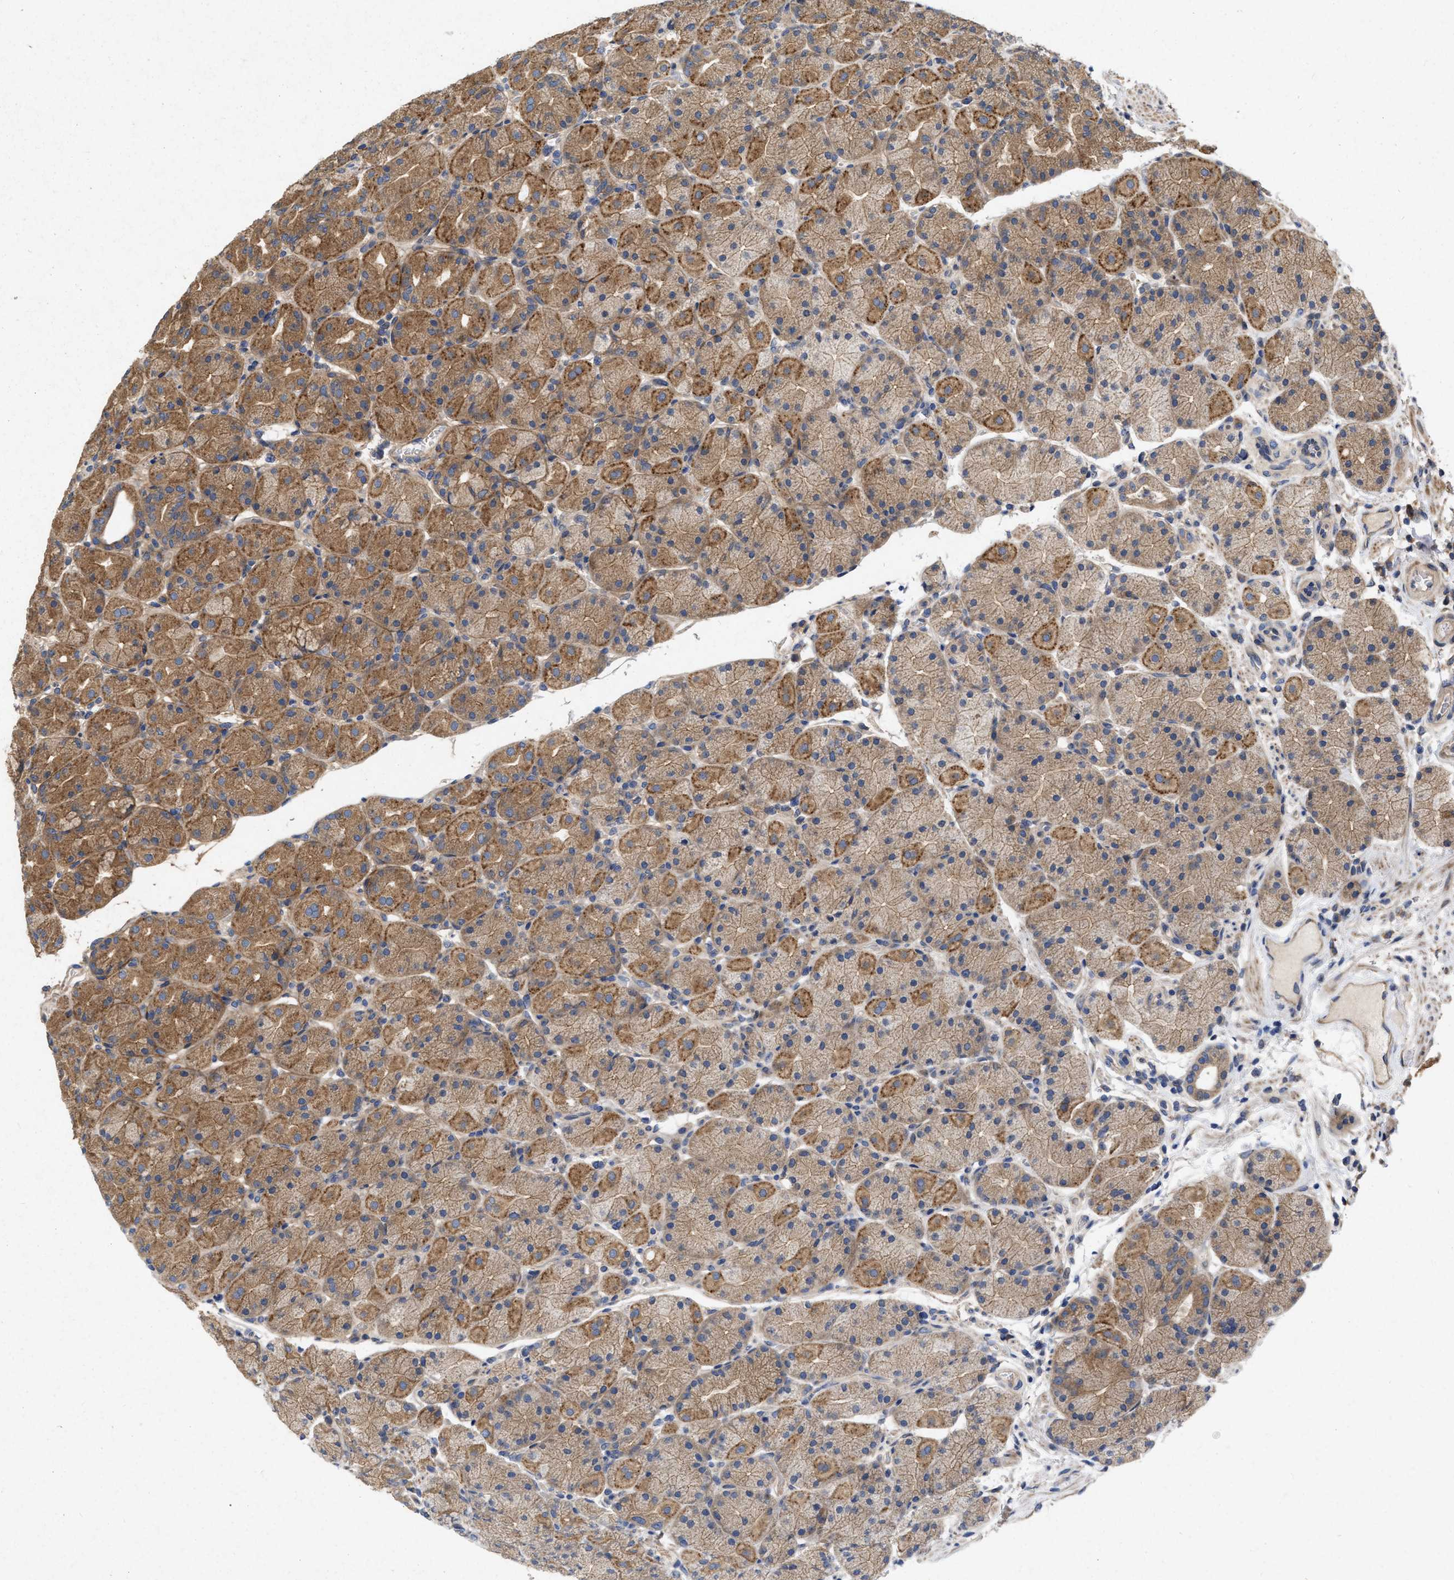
{"staining": {"intensity": "moderate", "quantity": ">75%", "location": "cytoplasmic/membranous"}, "tissue": "stomach", "cell_type": "Glandular cells", "image_type": "normal", "snomed": [{"axis": "morphology", "description": "Normal tissue, NOS"}, {"axis": "morphology", "description": "Carcinoid, malignant, NOS"}, {"axis": "topography", "description": "Stomach, upper"}], "caption": "The immunohistochemical stain highlights moderate cytoplasmic/membranous positivity in glandular cells of unremarkable stomach. Using DAB (3,3'-diaminobenzidine) (brown) and hematoxylin (blue) stains, captured at high magnification using brightfield microscopy.", "gene": "CDKN2C", "patient": {"sex": "male", "age": 39}}